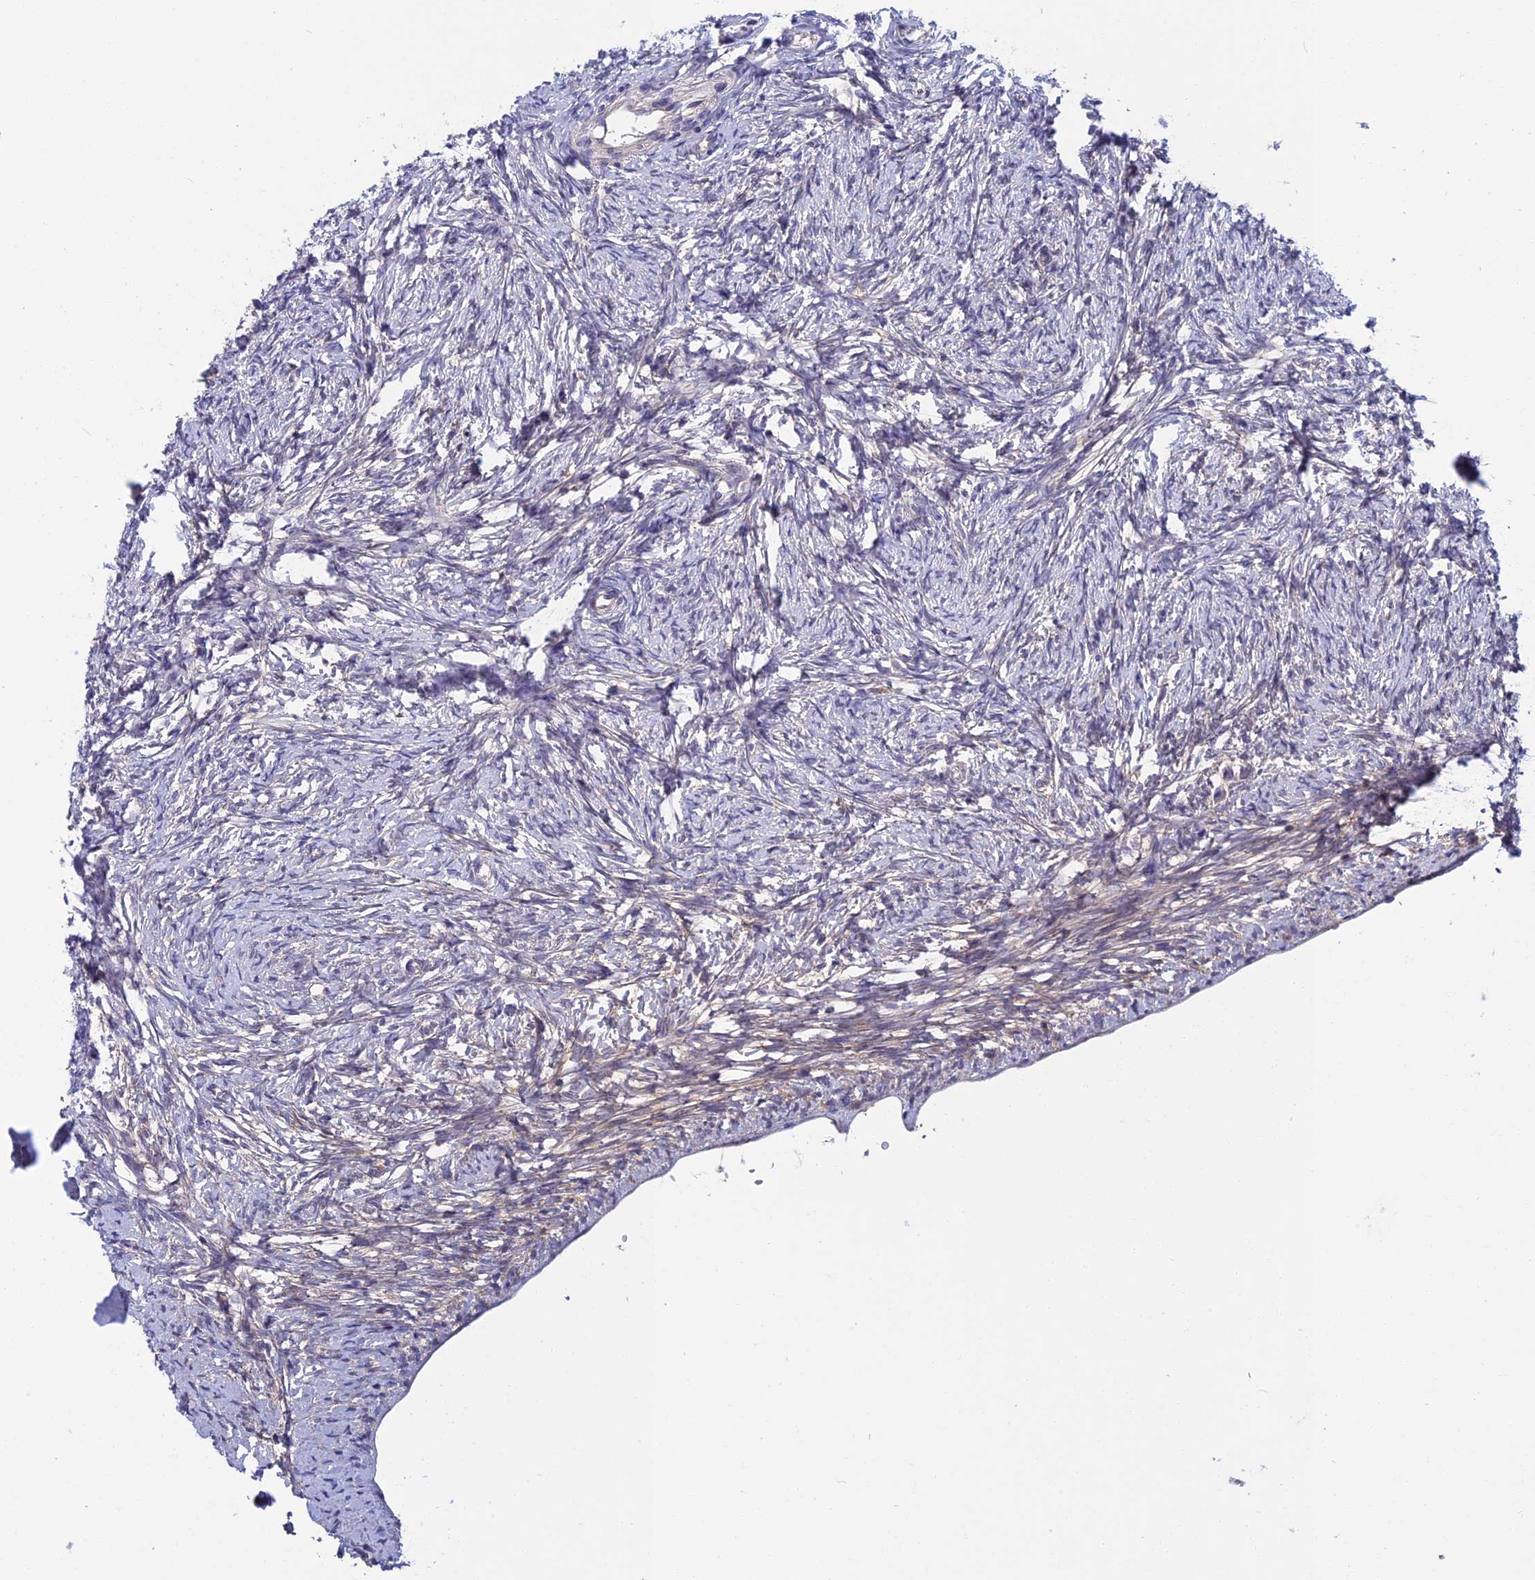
{"staining": {"intensity": "negative", "quantity": "none", "location": "none"}, "tissue": "ovary", "cell_type": "Ovarian stroma cells", "image_type": "normal", "snomed": [{"axis": "morphology", "description": "Normal tissue, NOS"}, {"axis": "topography", "description": "Ovary"}], "caption": "Immunohistochemistry (IHC) histopathology image of normal ovary: human ovary stained with DAB demonstrates no significant protein expression in ovarian stroma cells. (Stains: DAB (3,3'-diaminobenzidine) IHC with hematoxylin counter stain, Microscopy: brightfield microscopy at high magnification).", "gene": "CRACD", "patient": {"sex": "female", "age": 34}}